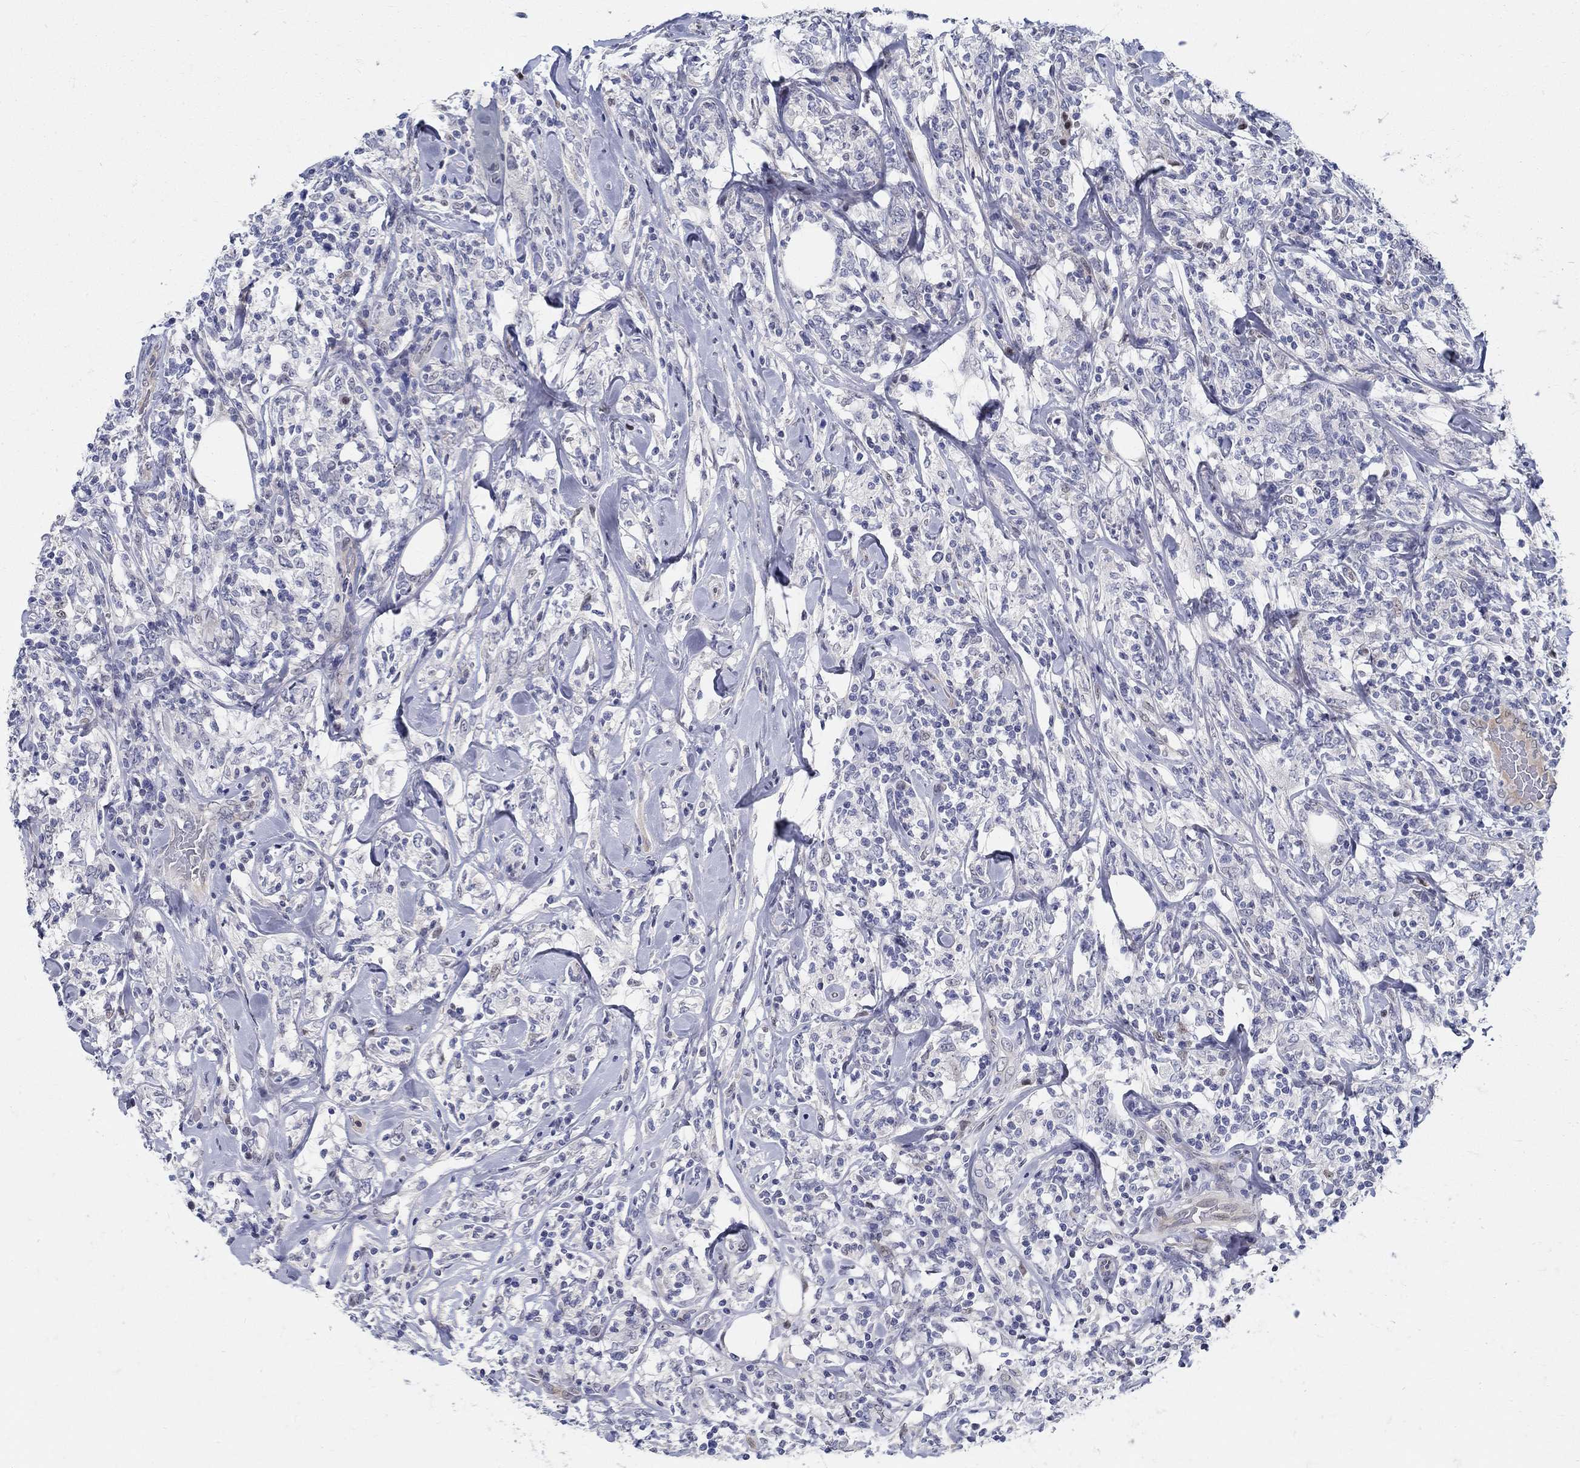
{"staining": {"intensity": "negative", "quantity": "none", "location": "none"}, "tissue": "lymphoma", "cell_type": "Tumor cells", "image_type": "cancer", "snomed": [{"axis": "morphology", "description": "Malignant lymphoma, non-Hodgkin's type, High grade"}, {"axis": "topography", "description": "Lymph node"}], "caption": "This is an immunohistochemistry (IHC) photomicrograph of human malignant lymphoma, non-Hodgkin's type (high-grade). There is no expression in tumor cells.", "gene": "C16orf46", "patient": {"sex": "female", "age": 84}}